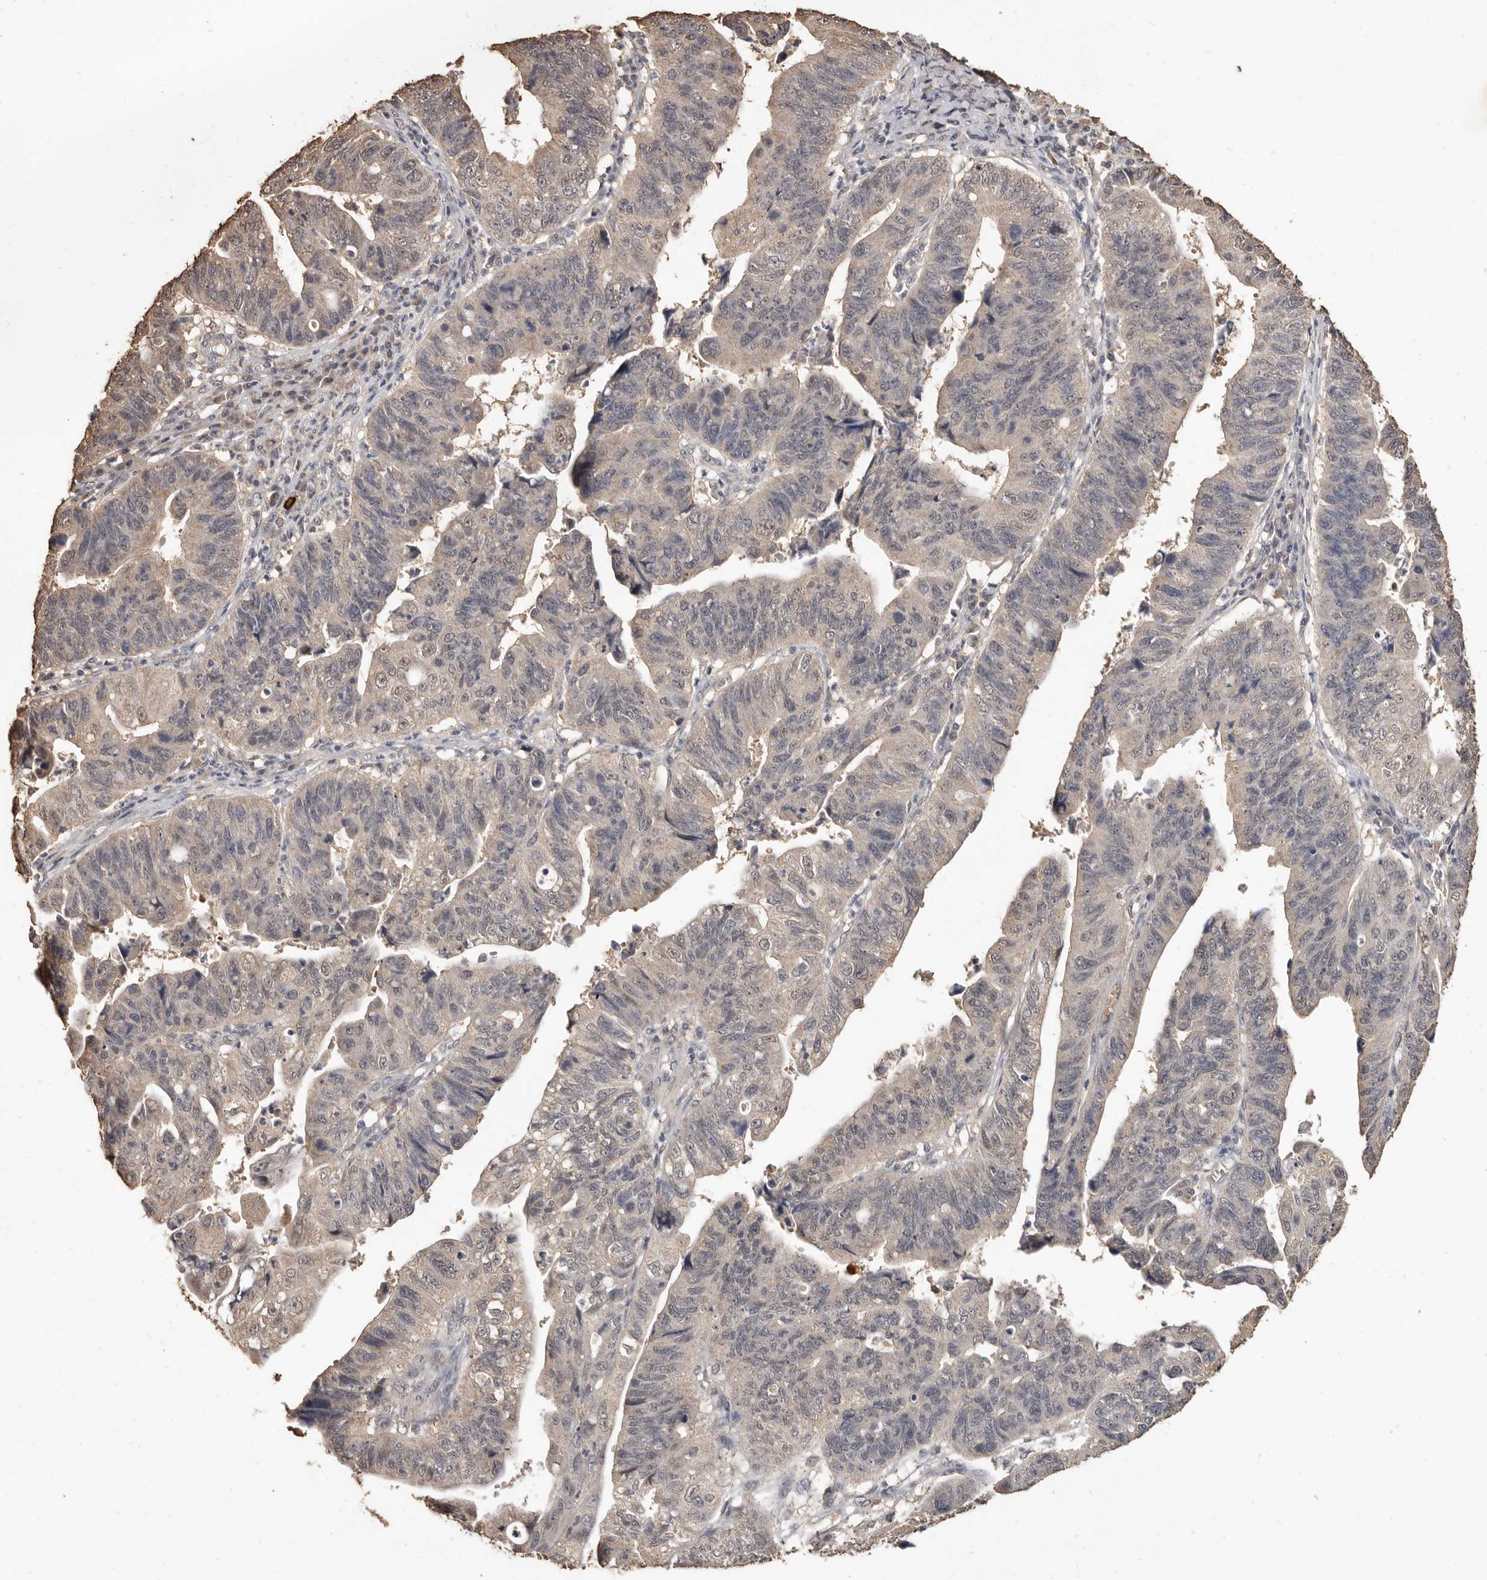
{"staining": {"intensity": "negative", "quantity": "none", "location": "none"}, "tissue": "stomach cancer", "cell_type": "Tumor cells", "image_type": "cancer", "snomed": [{"axis": "morphology", "description": "Adenocarcinoma, NOS"}, {"axis": "topography", "description": "Stomach"}], "caption": "Immunohistochemistry photomicrograph of neoplastic tissue: stomach cancer stained with DAB (3,3'-diaminobenzidine) exhibits no significant protein expression in tumor cells.", "gene": "INAVA", "patient": {"sex": "male", "age": 59}}